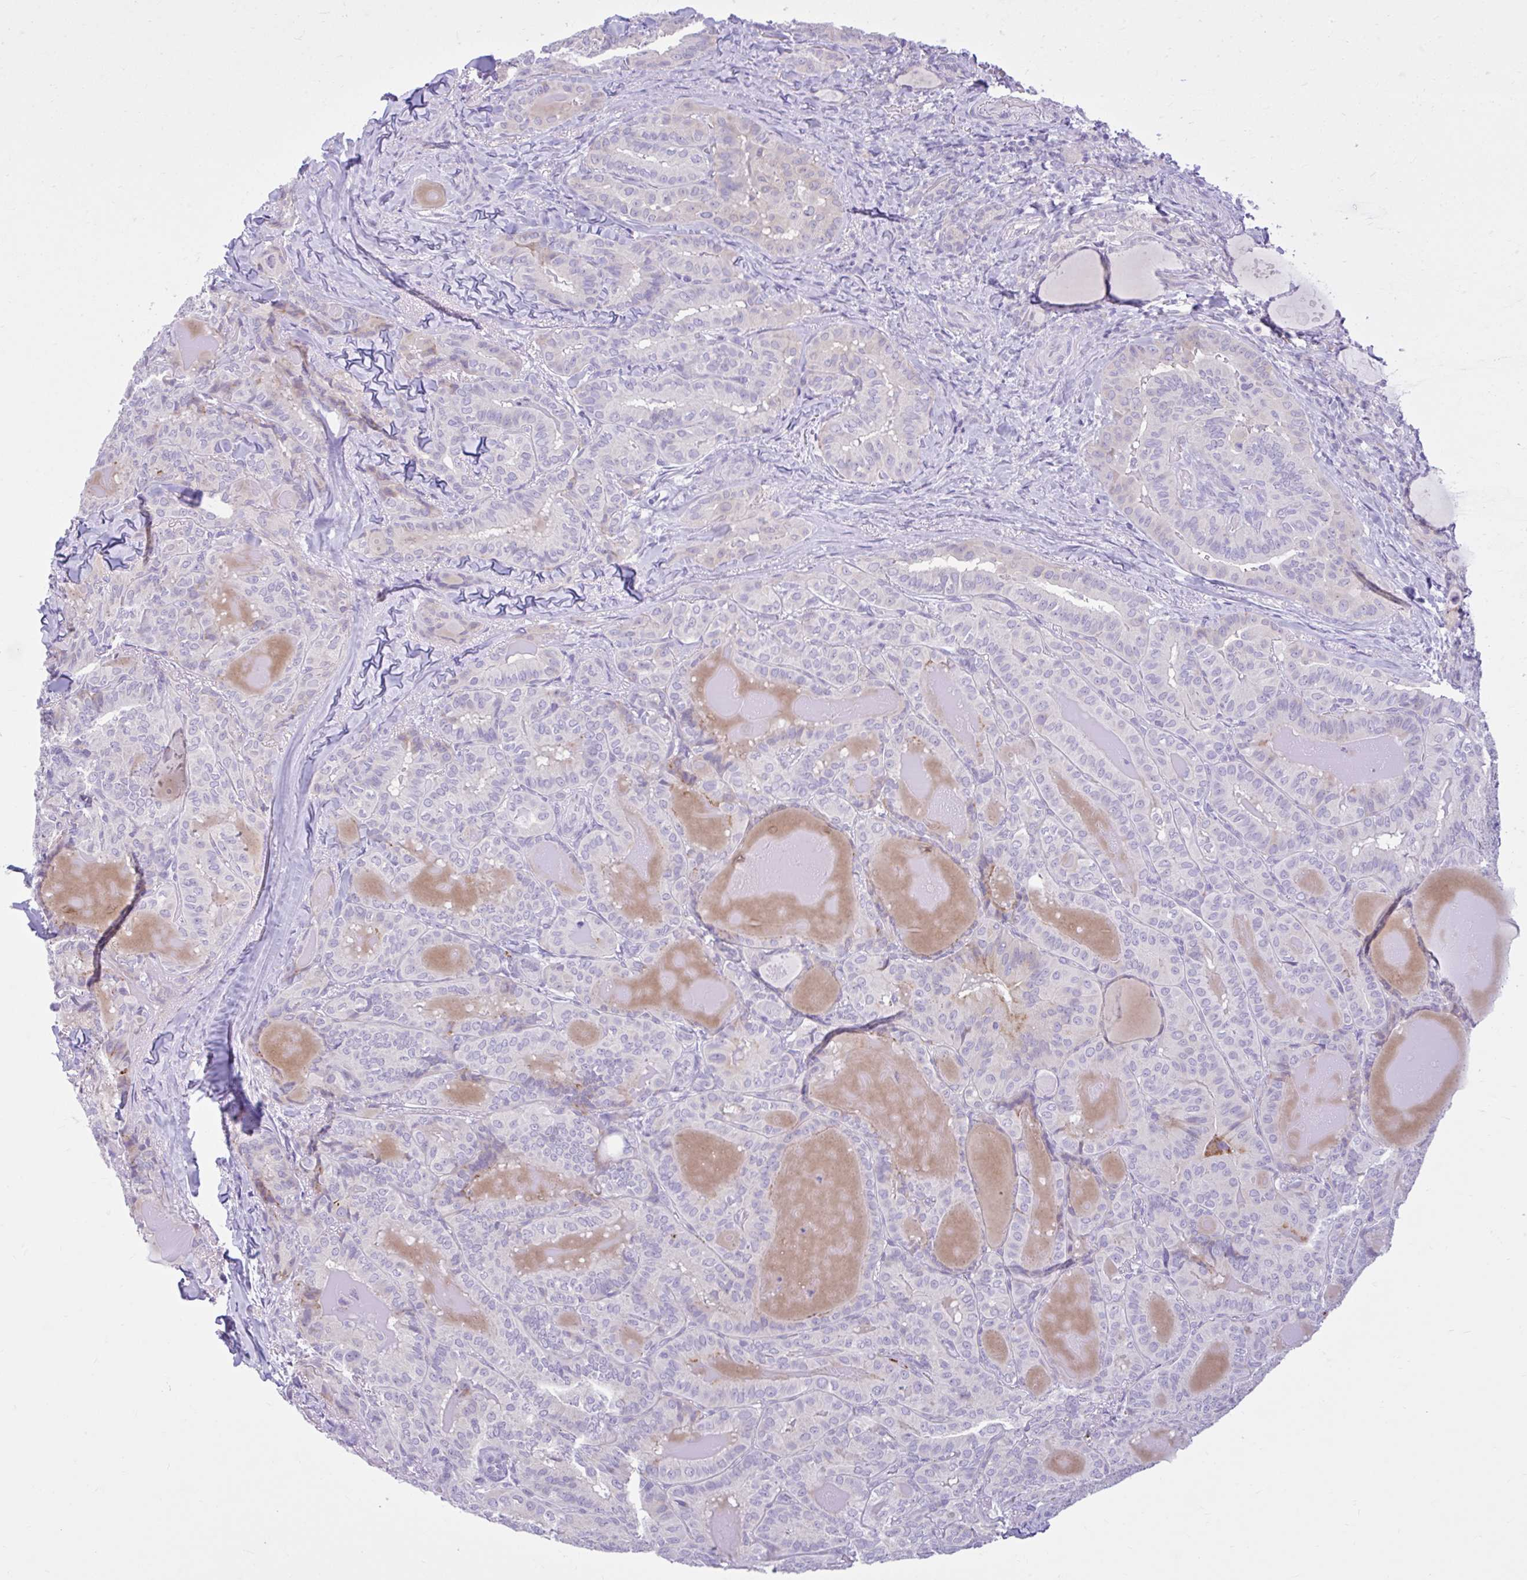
{"staining": {"intensity": "negative", "quantity": "none", "location": "none"}, "tissue": "thyroid cancer", "cell_type": "Tumor cells", "image_type": "cancer", "snomed": [{"axis": "morphology", "description": "Papillary adenocarcinoma, NOS"}, {"axis": "topography", "description": "Thyroid gland"}], "caption": "This is a histopathology image of immunohistochemistry staining of papillary adenocarcinoma (thyroid), which shows no expression in tumor cells.", "gene": "FAM153A", "patient": {"sex": "female", "age": 68}}